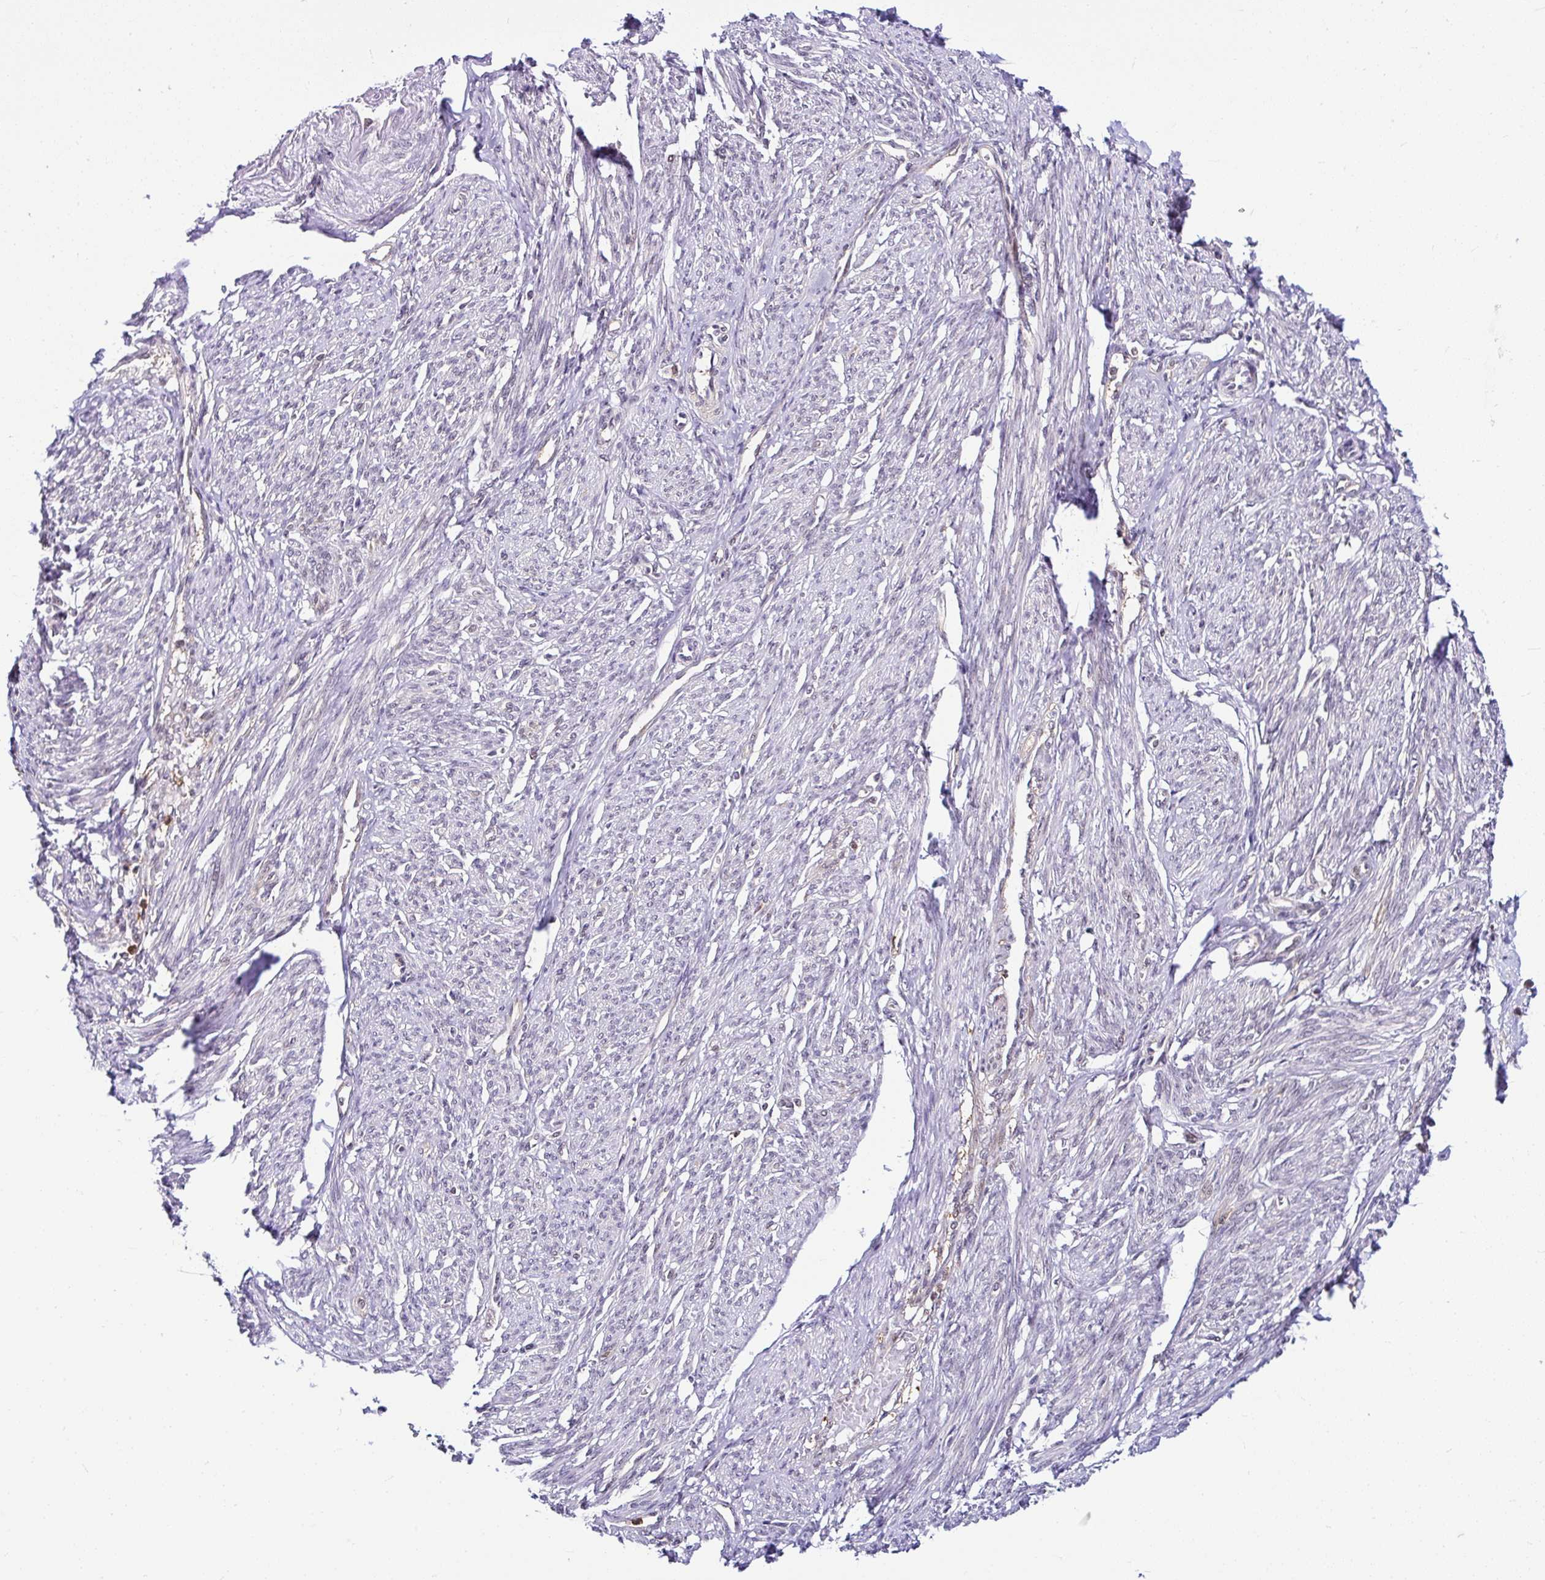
{"staining": {"intensity": "weak", "quantity": "25%-75%", "location": "cytoplasmic/membranous,nuclear"}, "tissue": "smooth muscle", "cell_type": "Smooth muscle cells", "image_type": "normal", "snomed": [{"axis": "morphology", "description": "Normal tissue, NOS"}, {"axis": "topography", "description": "Smooth muscle"}], "caption": "Immunohistochemistry (IHC) of benign human smooth muscle reveals low levels of weak cytoplasmic/membranous,nuclear positivity in about 25%-75% of smooth muscle cells. The staining is performed using DAB (3,3'-diaminobenzidine) brown chromogen to label protein expression. The nuclei are counter-stained blue using hematoxylin.", "gene": "PIN4", "patient": {"sex": "female", "age": 65}}